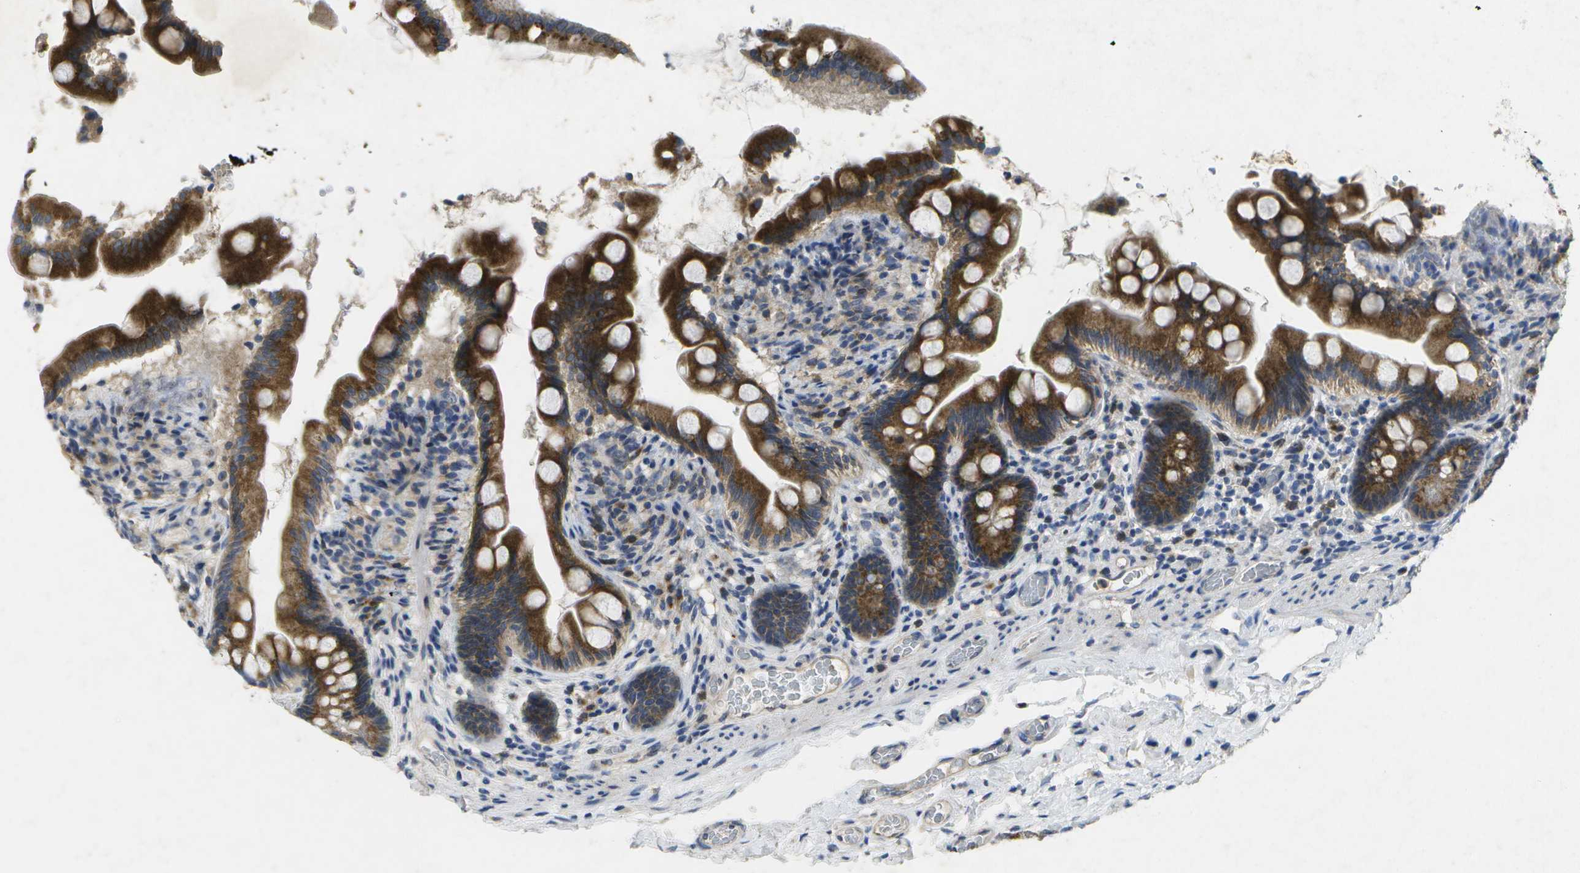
{"staining": {"intensity": "strong", "quantity": ">75%", "location": "cytoplasmic/membranous"}, "tissue": "small intestine", "cell_type": "Glandular cells", "image_type": "normal", "snomed": [{"axis": "morphology", "description": "Normal tissue, NOS"}, {"axis": "topography", "description": "Small intestine"}], "caption": "Strong cytoplasmic/membranous positivity for a protein is seen in approximately >75% of glandular cells of unremarkable small intestine using IHC.", "gene": "KDELR1", "patient": {"sex": "female", "age": 56}}